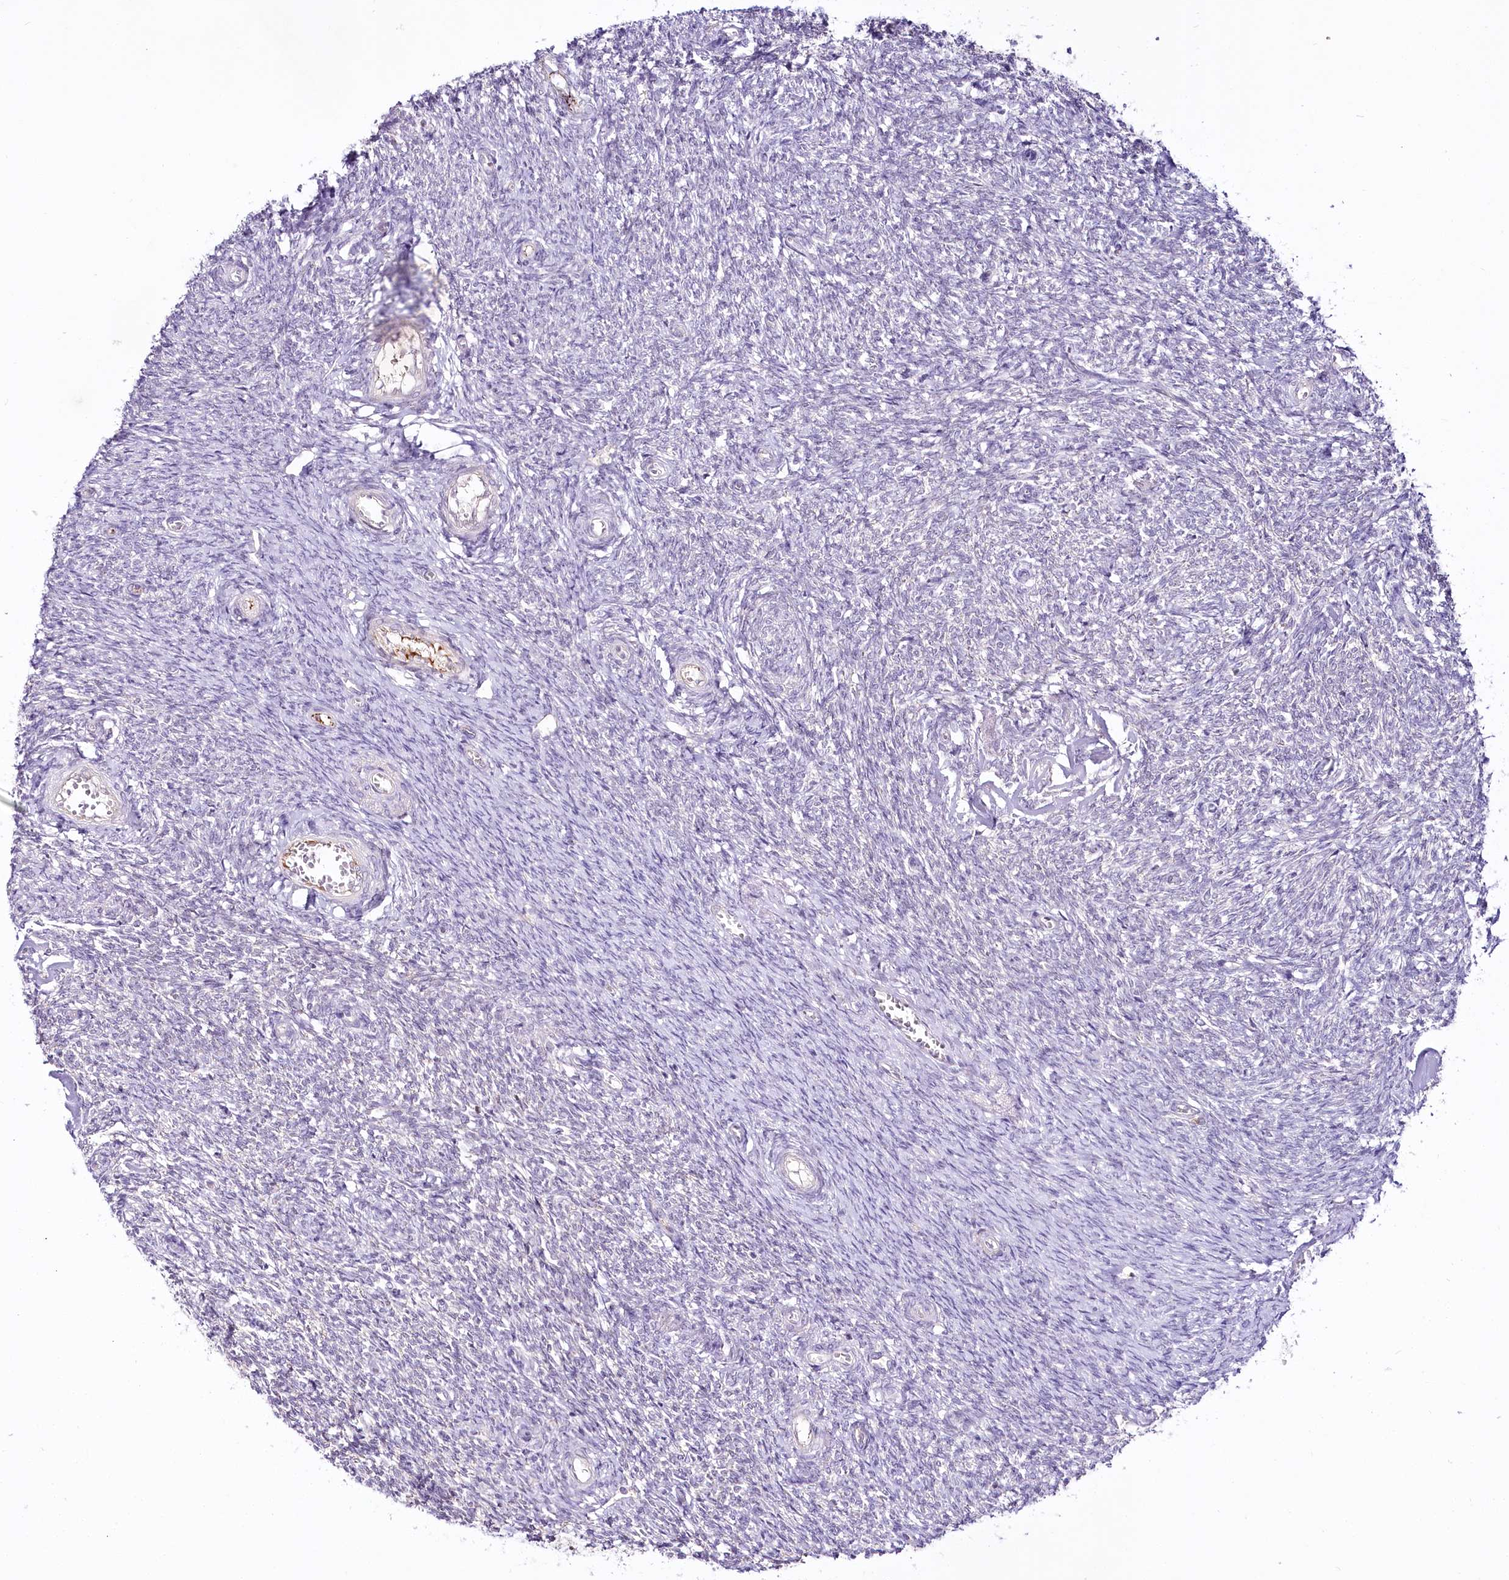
{"staining": {"intensity": "negative", "quantity": "none", "location": "none"}, "tissue": "ovary", "cell_type": "Ovarian stroma cells", "image_type": "normal", "snomed": [{"axis": "morphology", "description": "Normal tissue, NOS"}, {"axis": "topography", "description": "Ovary"}], "caption": "Immunohistochemistry (IHC) histopathology image of normal ovary: ovary stained with DAB (3,3'-diaminobenzidine) shows no significant protein staining in ovarian stroma cells. The staining was performed using DAB to visualize the protein expression in brown, while the nuclei were stained in blue with hematoxylin (Magnification: 20x).", "gene": "VWA5A", "patient": {"sex": "female", "age": 44}}